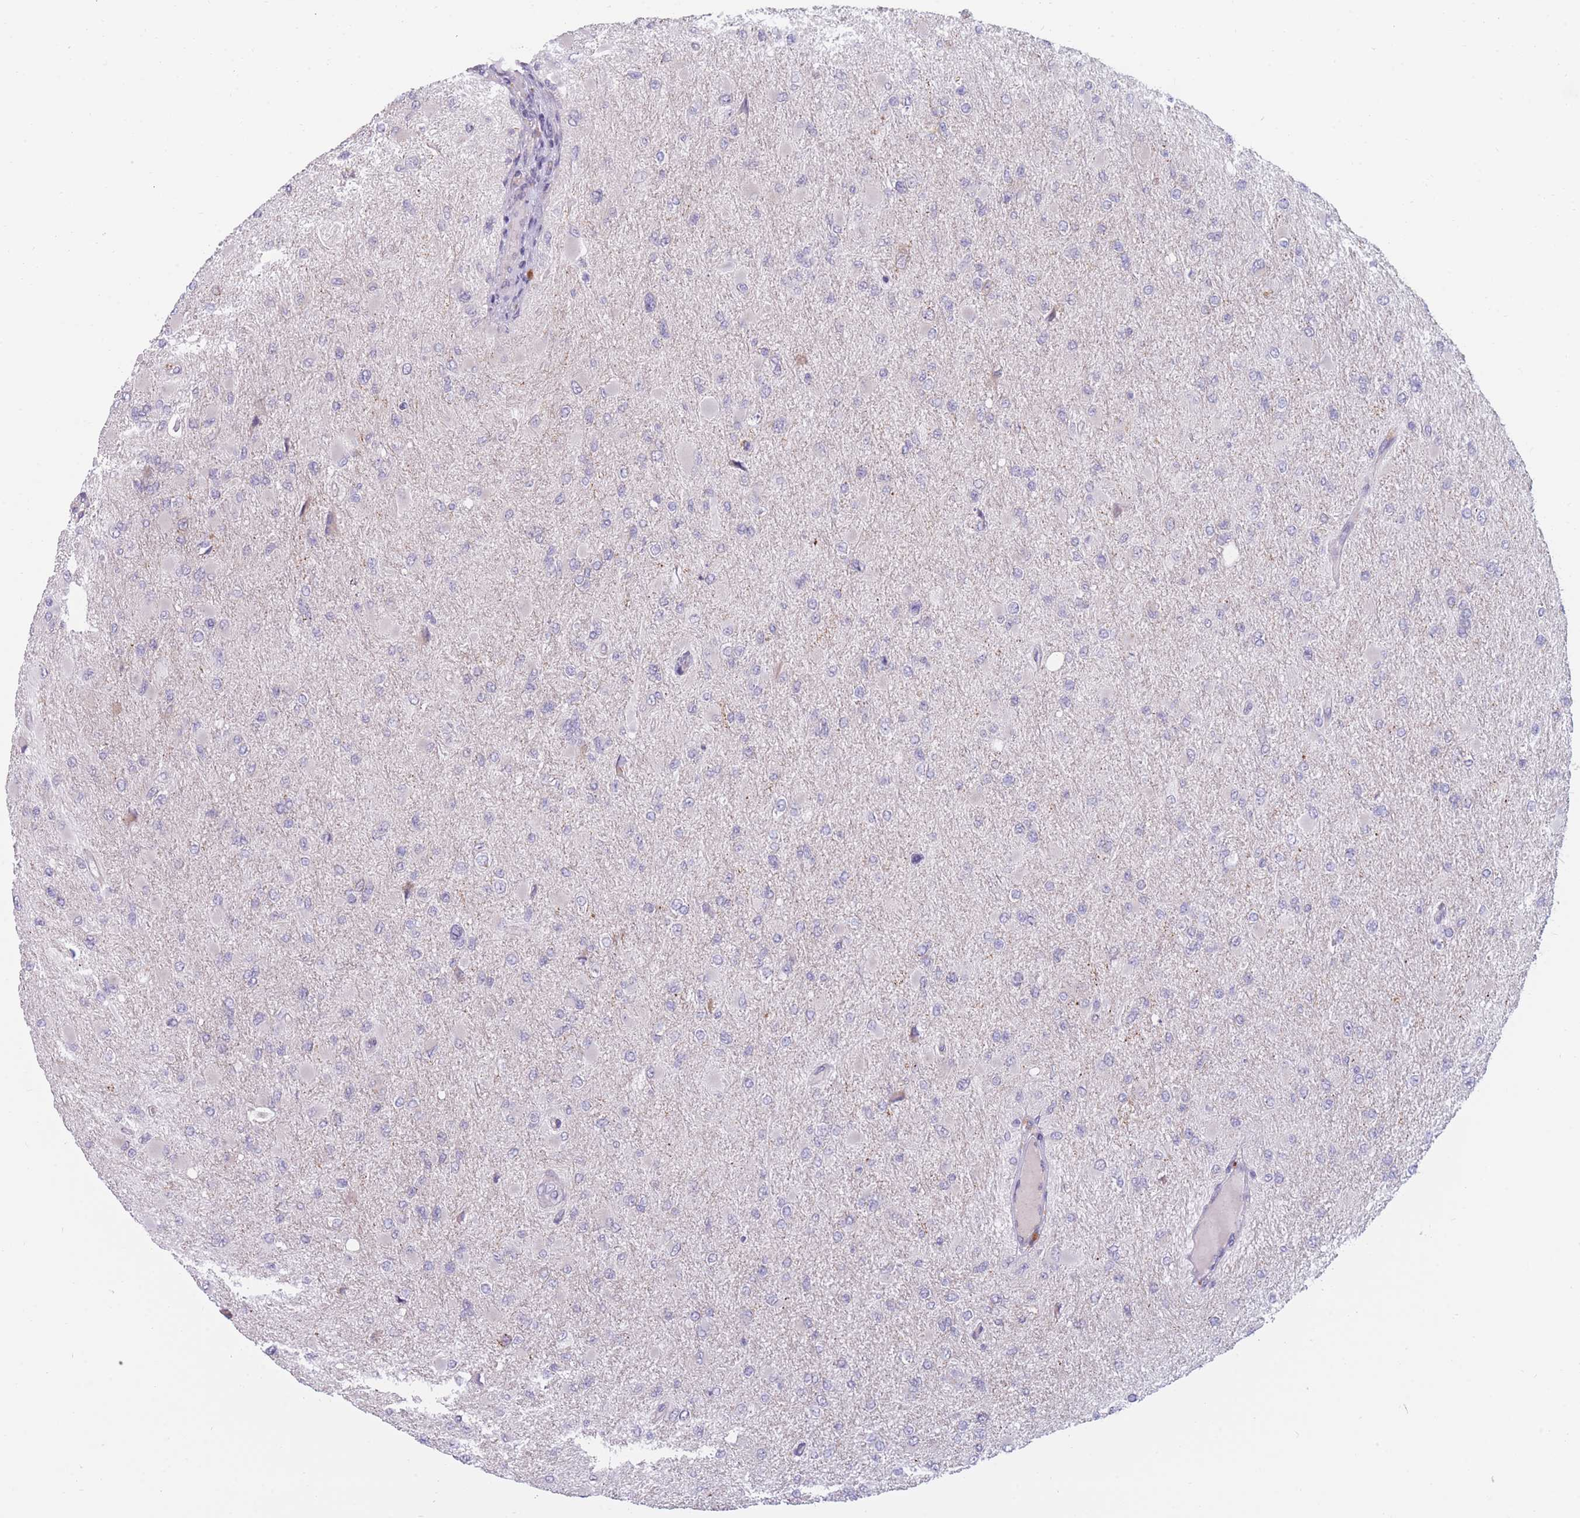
{"staining": {"intensity": "negative", "quantity": "none", "location": "none"}, "tissue": "glioma", "cell_type": "Tumor cells", "image_type": "cancer", "snomed": [{"axis": "morphology", "description": "Glioma, malignant, High grade"}, {"axis": "topography", "description": "Cerebral cortex"}], "caption": "Tumor cells are negative for protein expression in human malignant glioma (high-grade).", "gene": "COL27A1", "patient": {"sex": "female", "age": 36}}